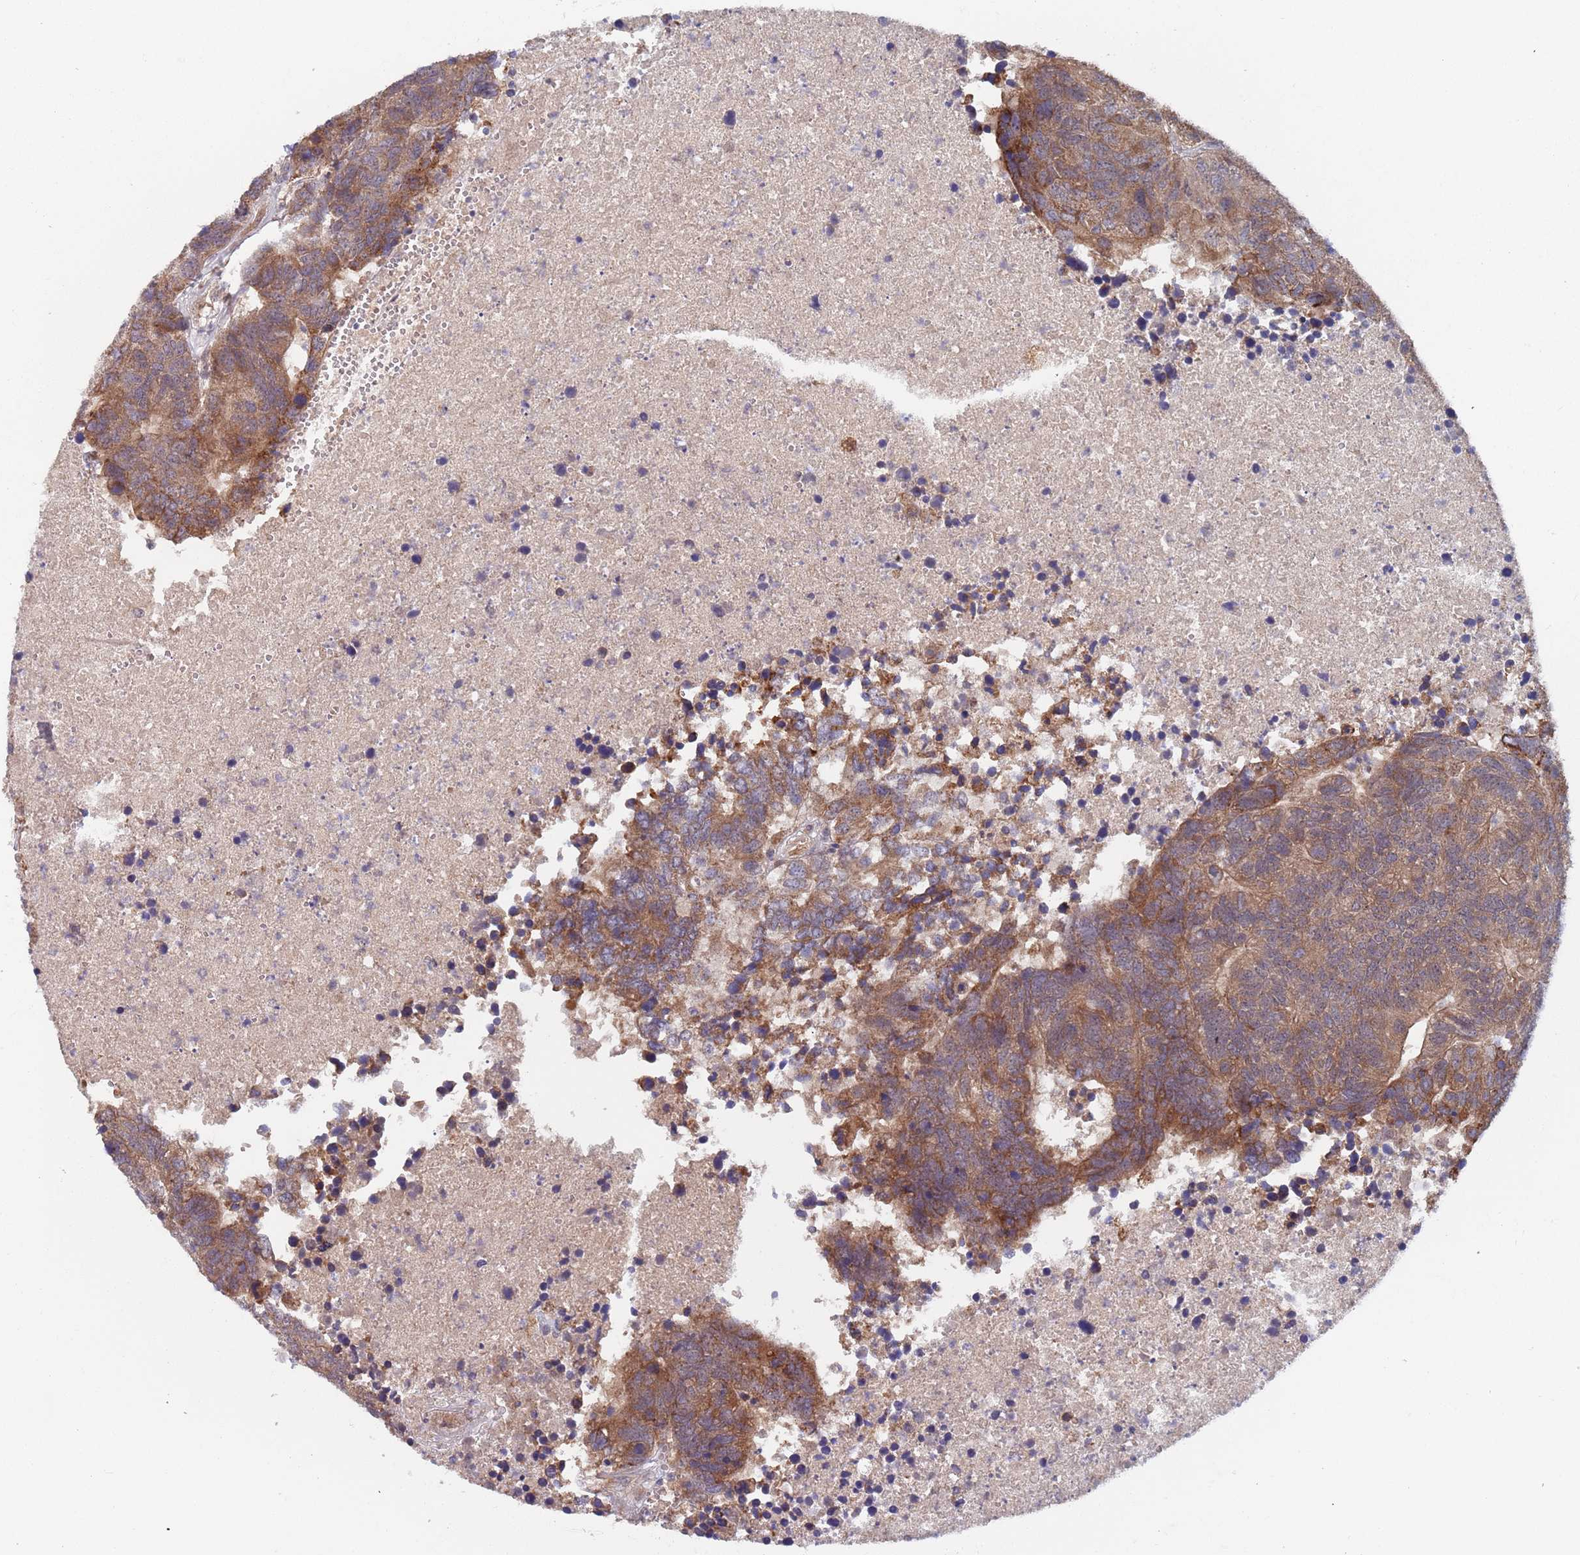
{"staining": {"intensity": "moderate", "quantity": ">75%", "location": "cytoplasmic/membranous"}, "tissue": "colorectal cancer", "cell_type": "Tumor cells", "image_type": "cancer", "snomed": [{"axis": "morphology", "description": "Adenocarcinoma, NOS"}, {"axis": "topography", "description": "Colon"}], "caption": "A histopathology image showing moderate cytoplasmic/membranous expression in about >75% of tumor cells in adenocarcinoma (colorectal), as visualized by brown immunohistochemical staining.", "gene": "ZNF140", "patient": {"sex": "female", "age": 48}}